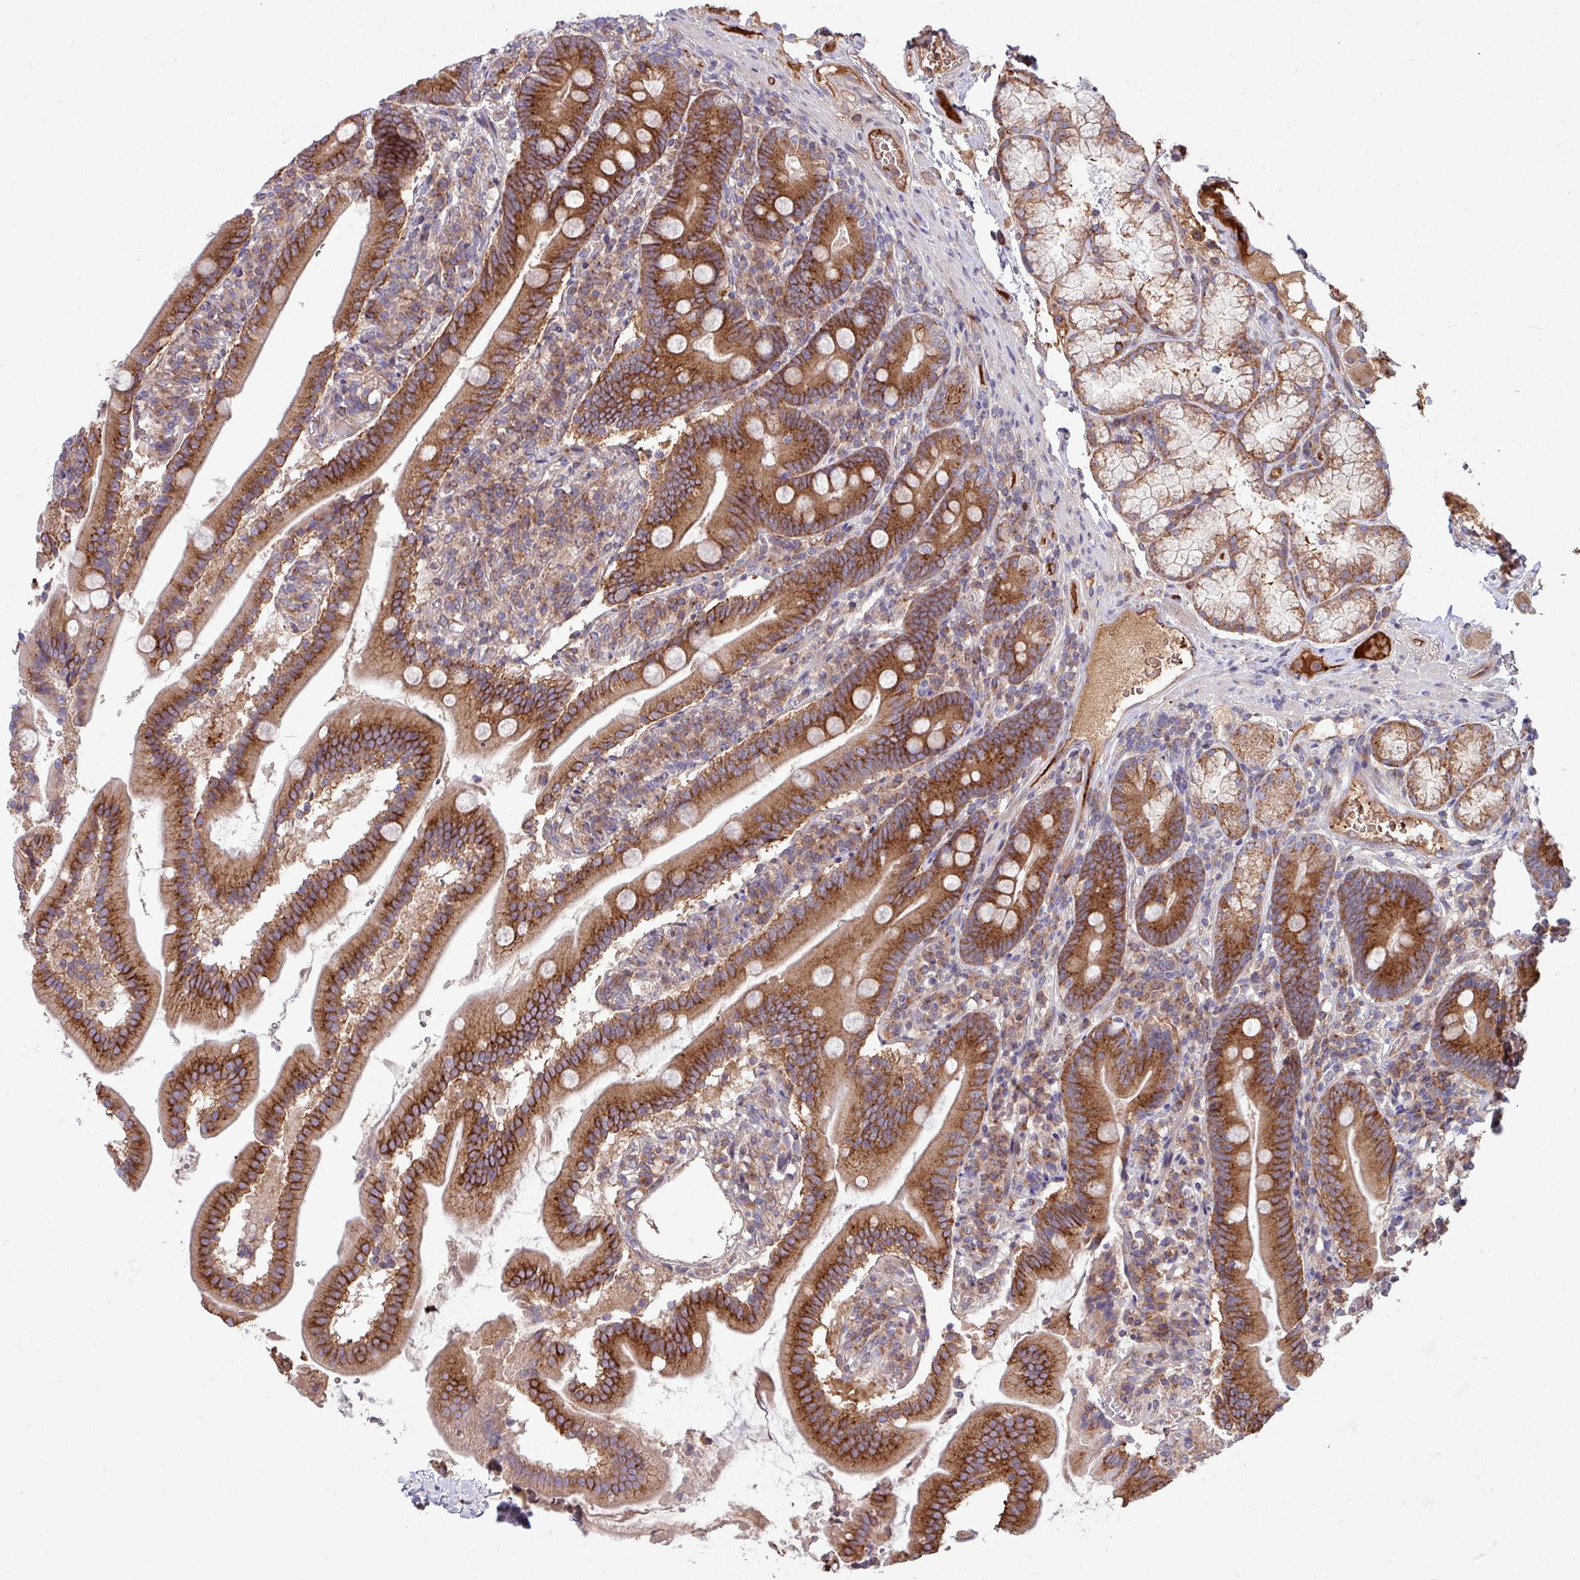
{"staining": {"intensity": "strong", "quantity": ">75%", "location": "cytoplasmic/membranous"}, "tissue": "duodenum", "cell_type": "Glandular cells", "image_type": "normal", "snomed": [{"axis": "morphology", "description": "Normal tissue, NOS"}, {"axis": "topography", "description": "Duodenum"}], "caption": "Duodenum stained with immunohistochemistry (IHC) exhibits strong cytoplasmic/membranous staining in approximately >75% of glandular cells.", "gene": "LSM12", "patient": {"sex": "female", "age": 67}}